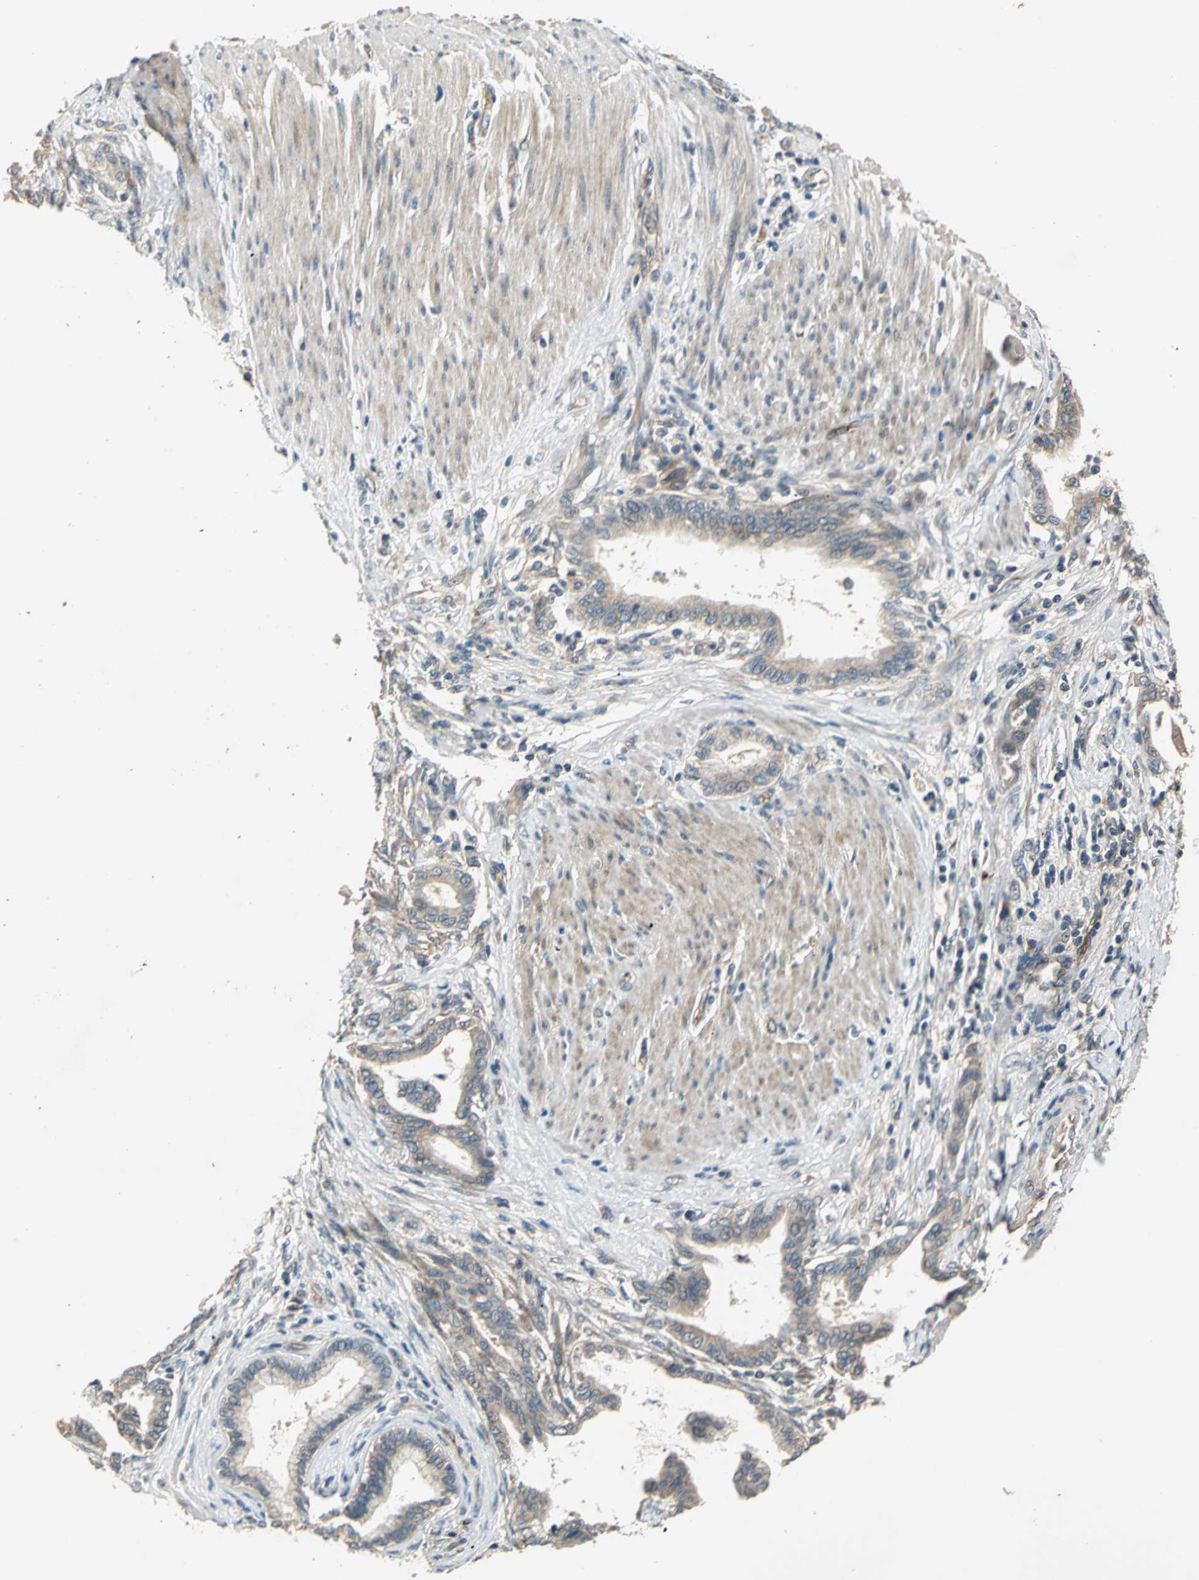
{"staining": {"intensity": "weak", "quantity": "25%-75%", "location": "cytoplasmic/membranous"}, "tissue": "pancreatic cancer", "cell_type": "Tumor cells", "image_type": "cancer", "snomed": [{"axis": "morphology", "description": "Adenocarcinoma, NOS"}, {"axis": "topography", "description": "Pancreas"}], "caption": "Pancreatic cancer stained with a protein marker shows weak staining in tumor cells.", "gene": "EMCN", "patient": {"sex": "female", "age": 64}}